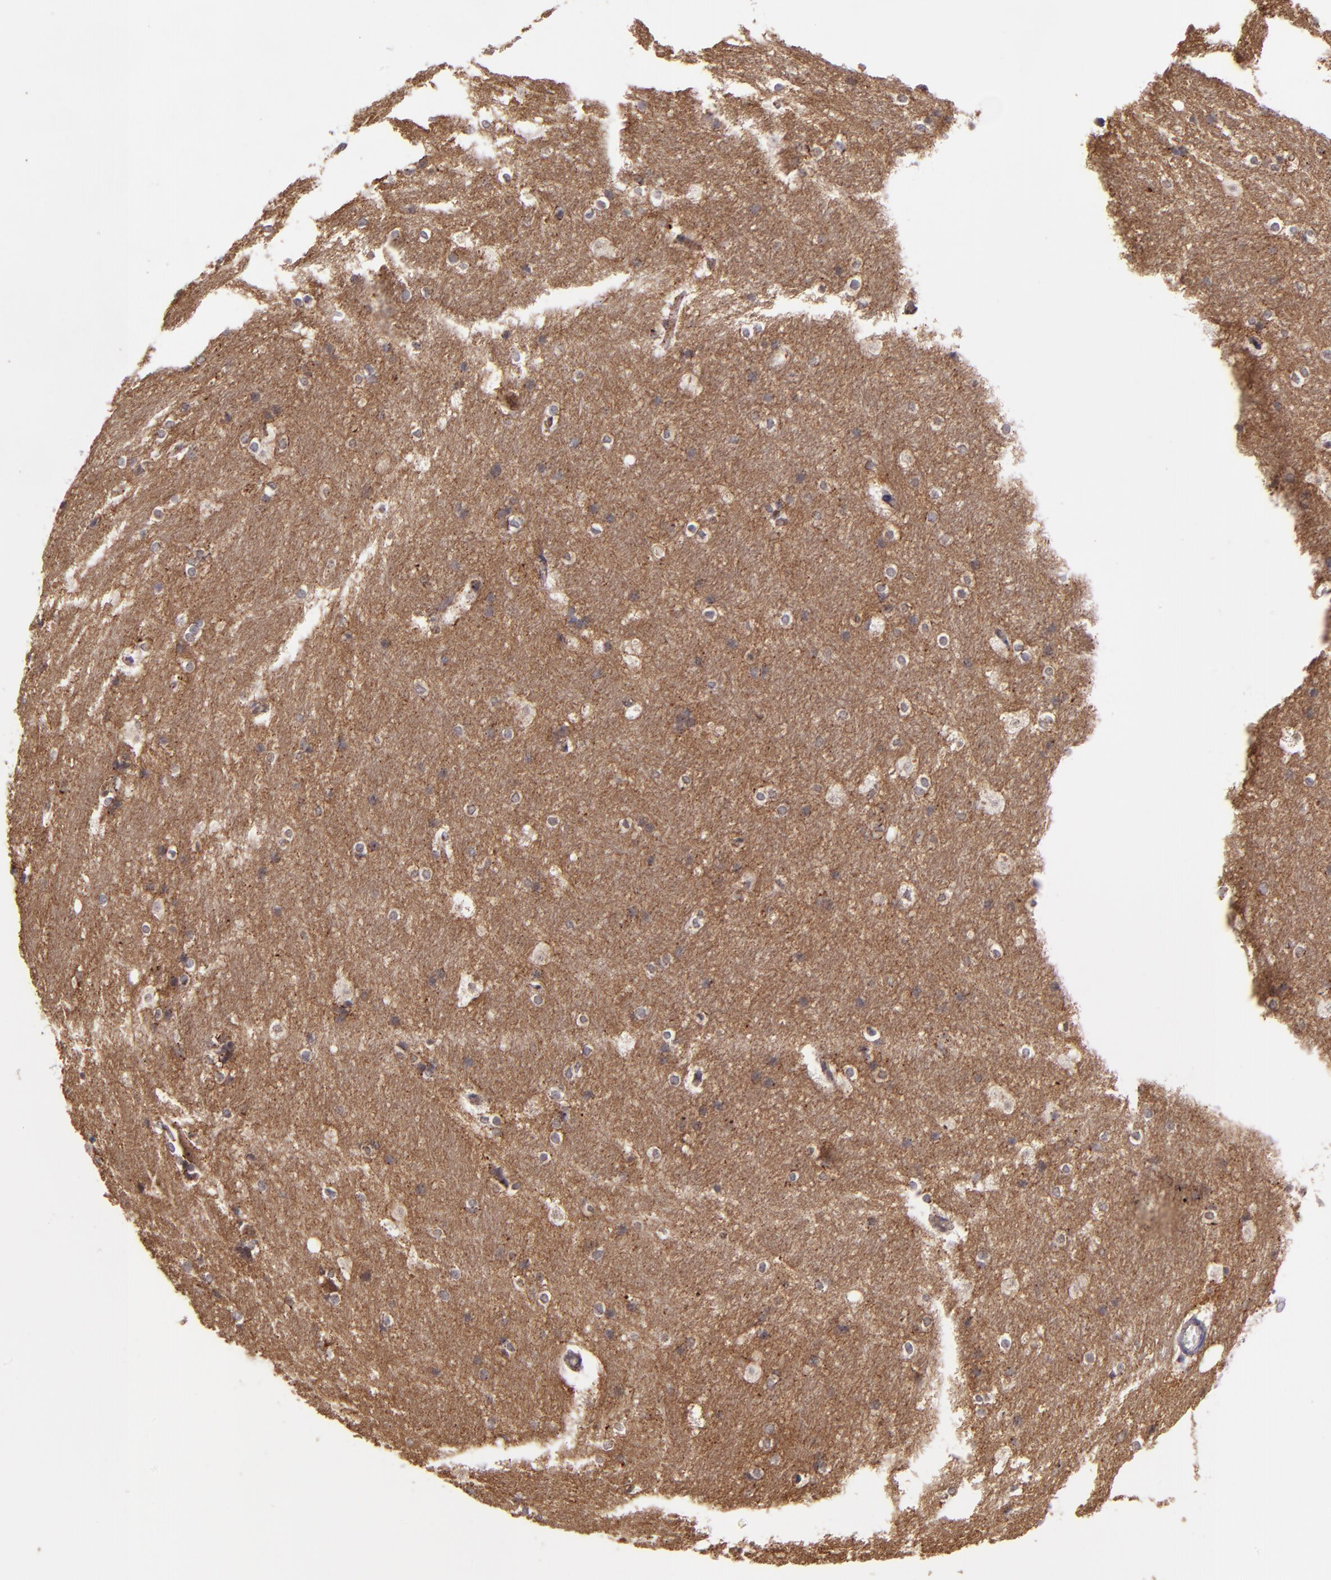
{"staining": {"intensity": "negative", "quantity": "none", "location": "none"}, "tissue": "hippocampus", "cell_type": "Glial cells", "image_type": "normal", "snomed": [{"axis": "morphology", "description": "Normal tissue, NOS"}, {"axis": "topography", "description": "Hippocampus"}], "caption": "A high-resolution photomicrograph shows immunohistochemistry staining of benign hippocampus, which reveals no significant positivity in glial cells.", "gene": "ZFYVE1", "patient": {"sex": "female", "age": 19}}